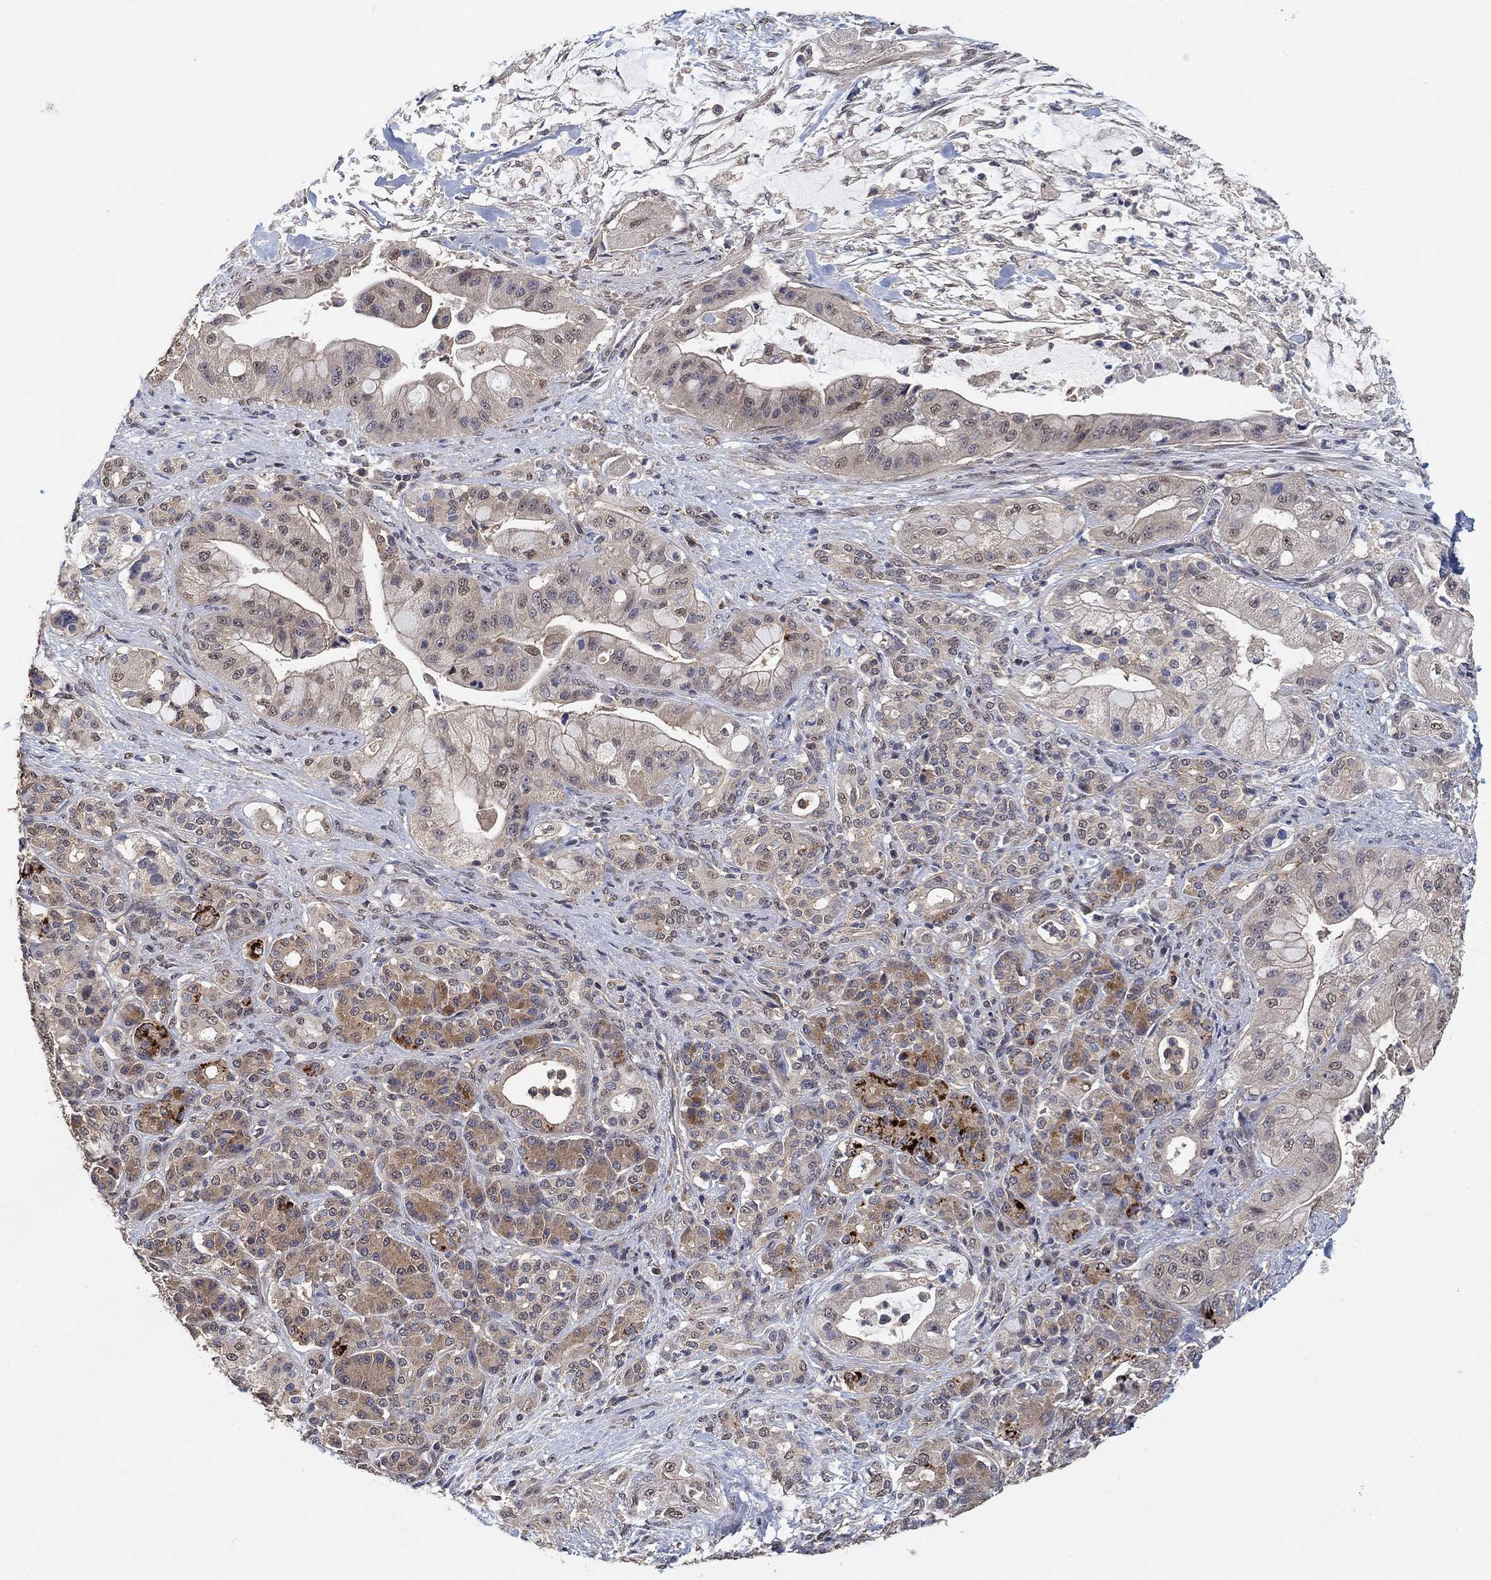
{"staining": {"intensity": "weak", "quantity": "<25%", "location": "cytoplasmic/membranous"}, "tissue": "pancreatic cancer", "cell_type": "Tumor cells", "image_type": "cancer", "snomed": [{"axis": "morphology", "description": "Normal tissue, NOS"}, {"axis": "morphology", "description": "Inflammation, NOS"}, {"axis": "morphology", "description": "Adenocarcinoma, NOS"}, {"axis": "topography", "description": "Pancreas"}], "caption": "The image exhibits no significant staining in tumor cells of pancreatic cancer (adenocarcinoma).", "gene": "CCDC43", "patient": {"sex": "male", "age": 57}}